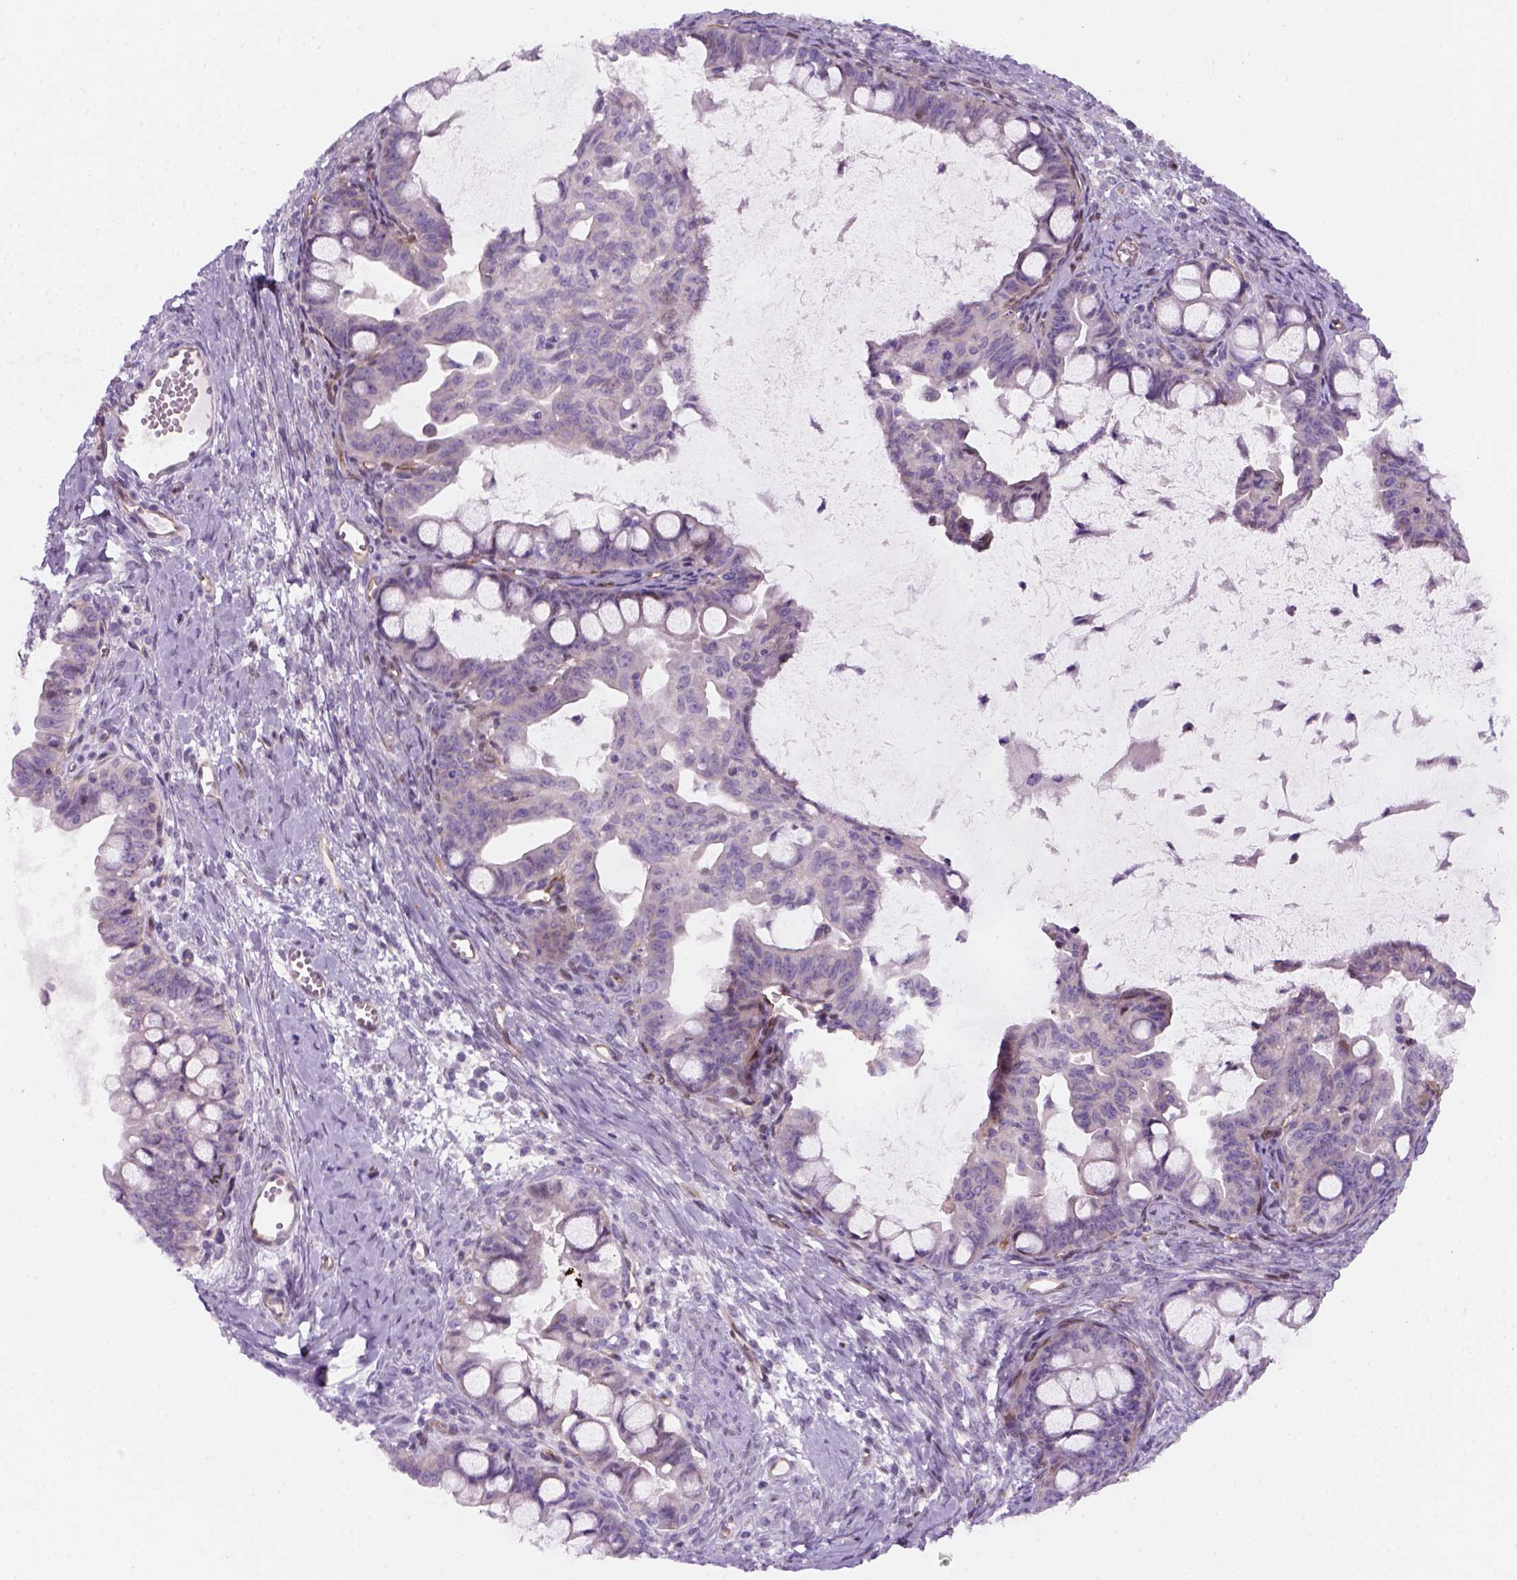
{"staining": {"intensity": "negative", "quantity": "none", "location": "none"}, "tissue": "ovarian cancer", "cell_type": "Tumor cells", "image_type": "cancer", "snomed": [{"axis": "morphology", "description": "Cystadenocarcinoma, mucinous, NOS"}, {"axis": "topography", "description": "Ovary"}], "caption": "Immunohistochemical staining of human ovarian cancer (mucinous cystadenocarcinoma) reveals no significant expression in tumor cells.", "gene": "VSTM5", "patient": {"sex": "female", "age": 63}}